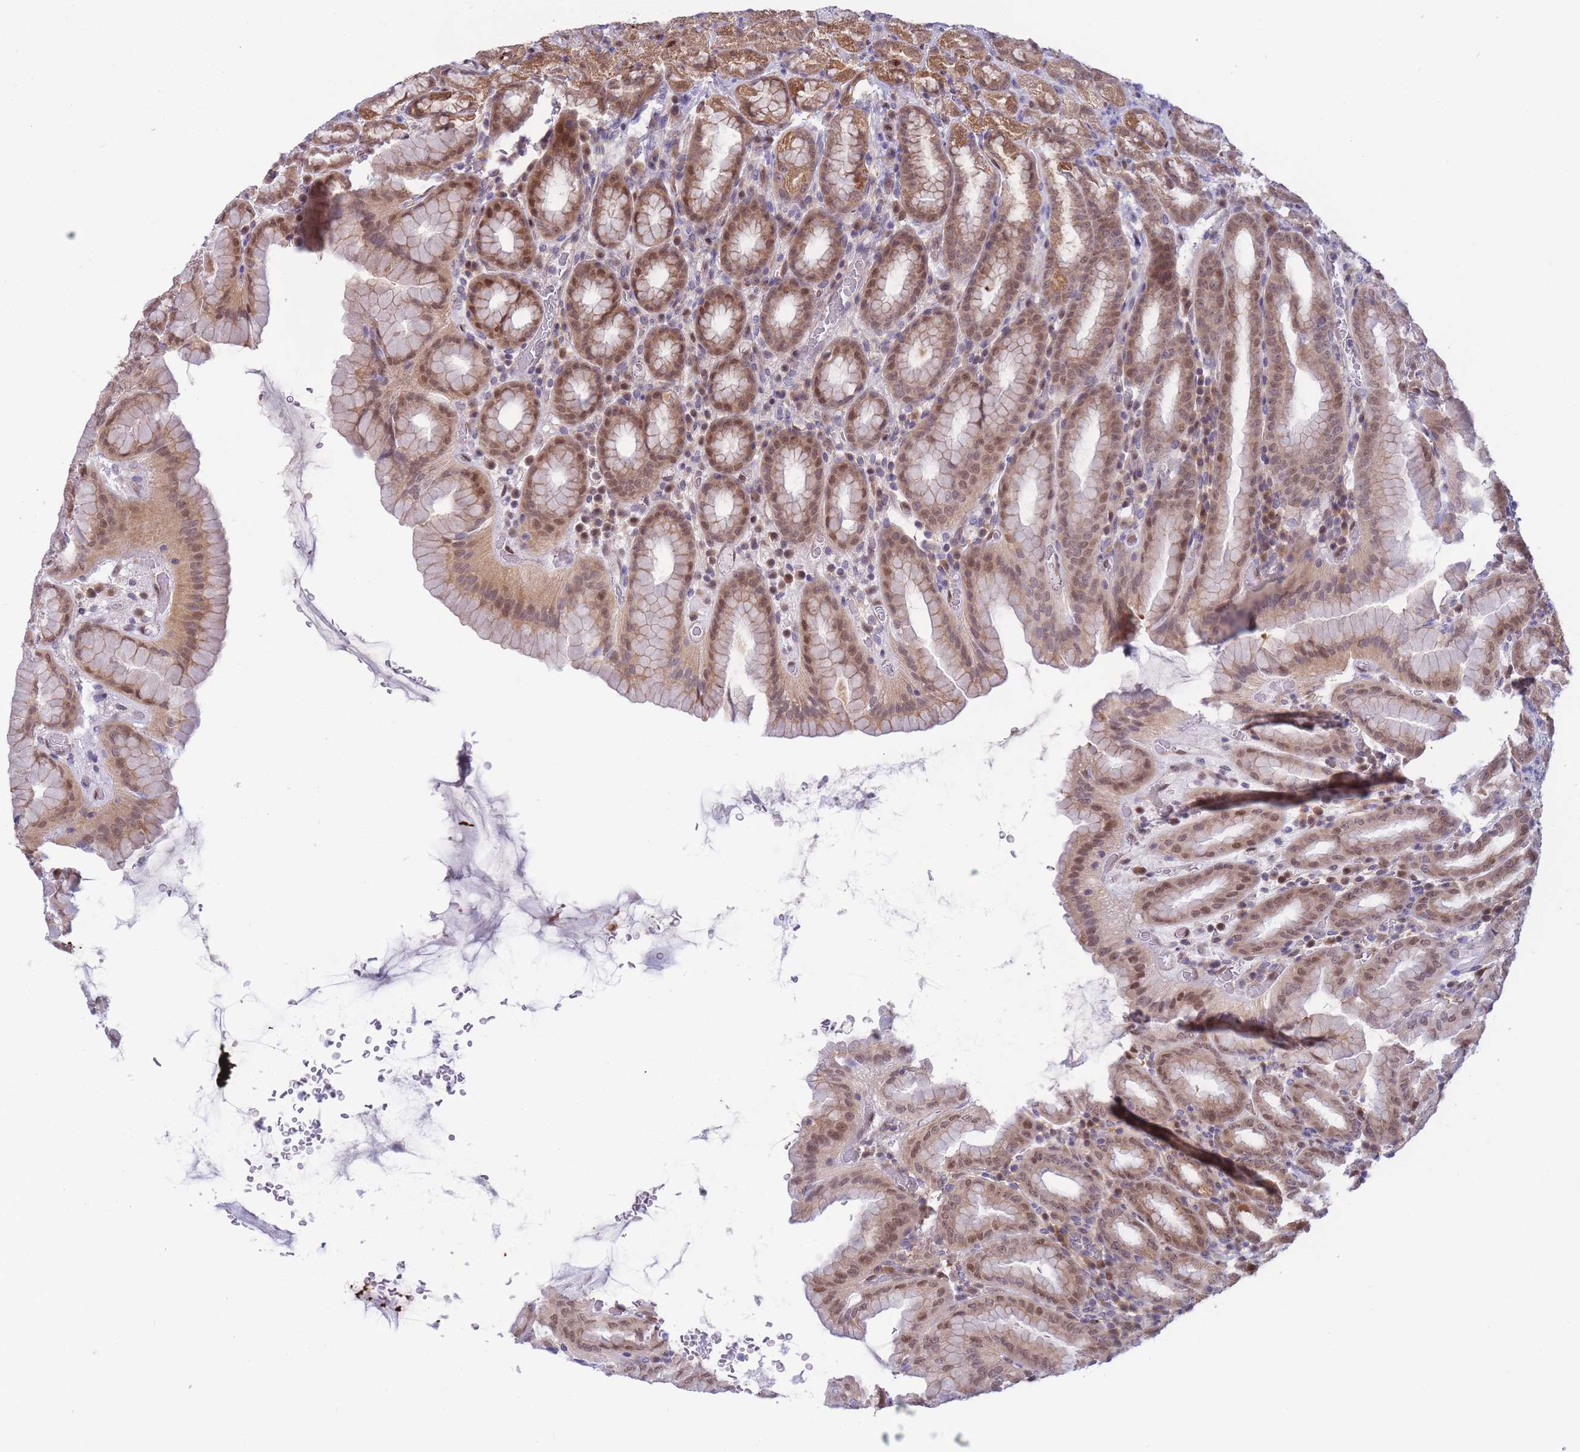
{"staining": {"intensity": "moderate", "quantity": ">75%", "location": "cytoplasmic/membranous,nuclear"}, "tissue": "stomach", "cell_type": "Glandular cells", "image_type": "normal", "snomed": [{"axis": "morphology", "description": "Normal tissue, NOS"}, {"axis": "topography", "description": "Stomach, upper"}, {"axis": "topography", "description": "Stomach"}], "caption": "Moderate cytoplasmic/membranous,nuclear protein expression is identified in about >75% of glandular cells in stomach. Using DAB (3,3'-diaminobenzidine) (brown) and hematoxylin (blue) stains, captured at high magnification using brightfield microscopy.", "gene": "NSFL1C", "patient": {"sex": "male", "age": 68}}